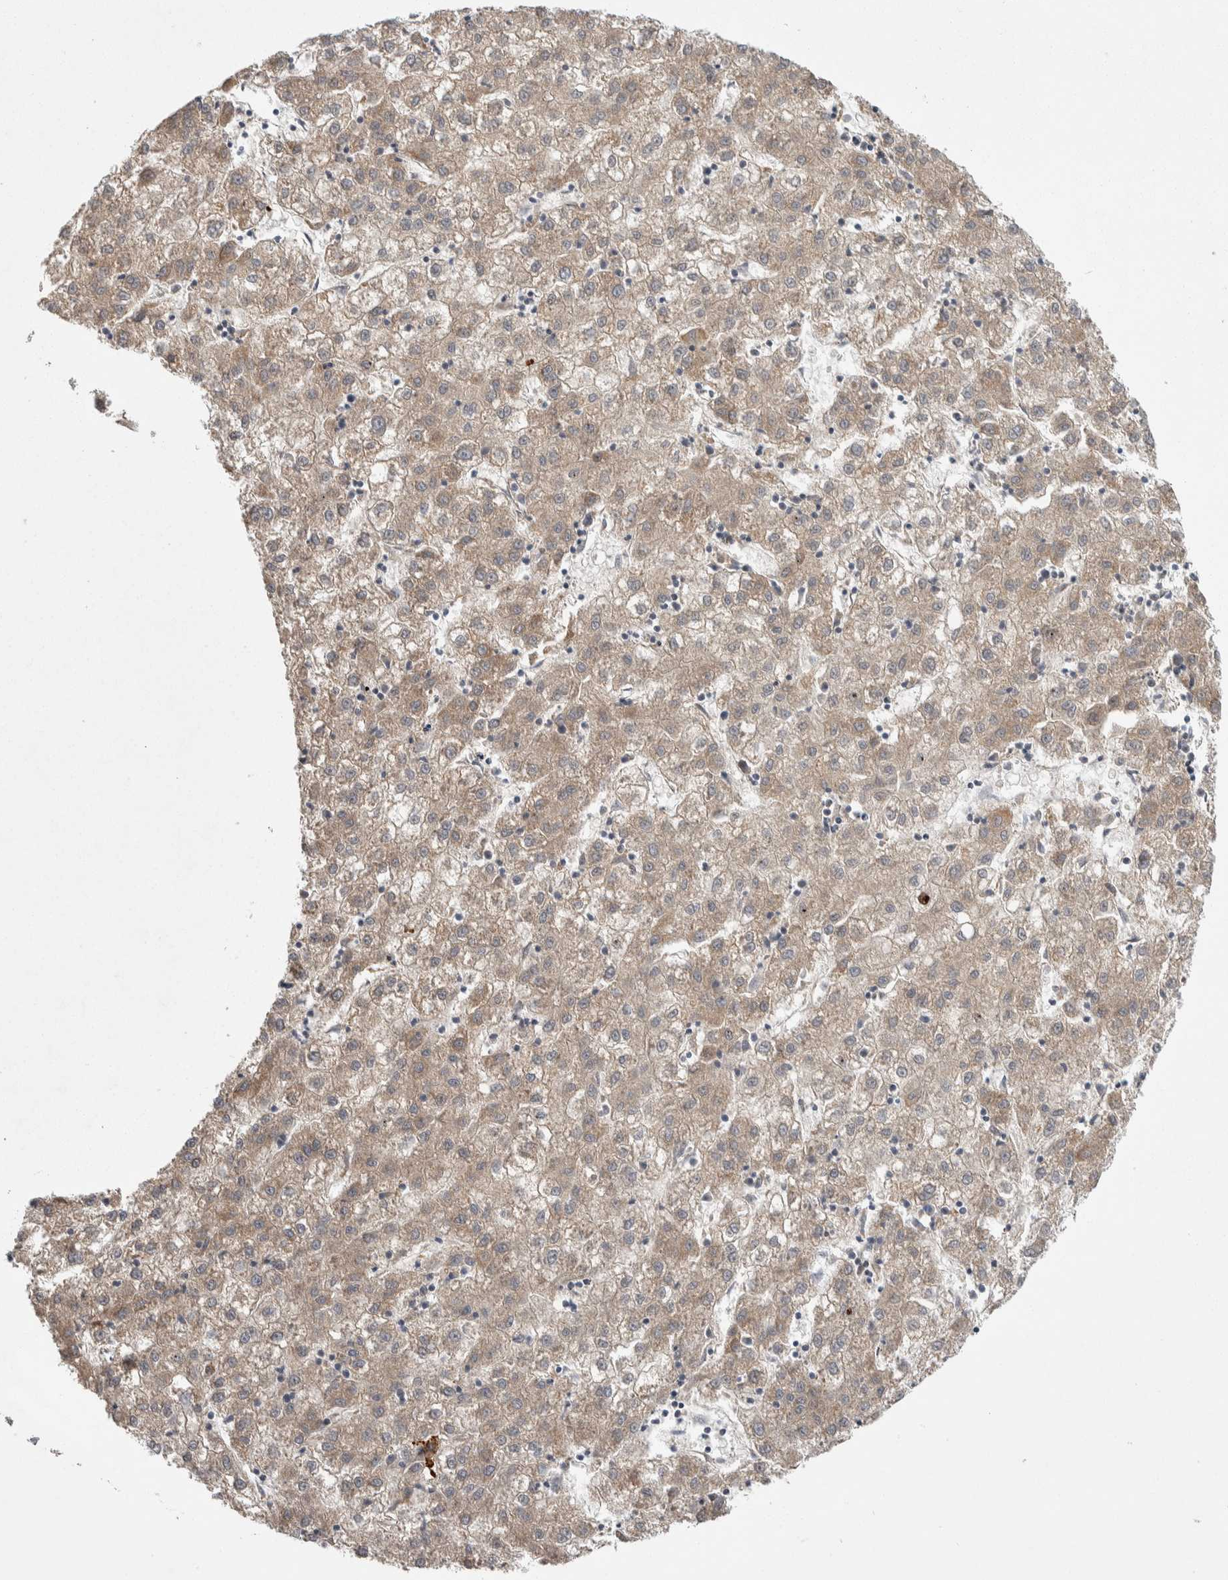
{"staining": {"intensity": "weak", "quantity": ">75%", "location": "cytoplasmic/membranous"}, "tissue": "liver cancer", "cell_type": "Tumor cells", "image_type": "cancer", "snomed": [{"axis": "morphology", "description": "Carcinoma, Hepatocellular, NOS"}, {"axis": "topography", "description": "Liver"}], "caption": "Tumor cells demonstrate weak cytoplasmic/membranous staining in about >75% of cells in liver hepatocellular carcinoma. The staining was performed using DAB, with brown indicating positive protein expression. Nuclei are stained blue with hematoxylin.", "gene": "IBTK", "patient": {"sex": "male", "age": 72}}